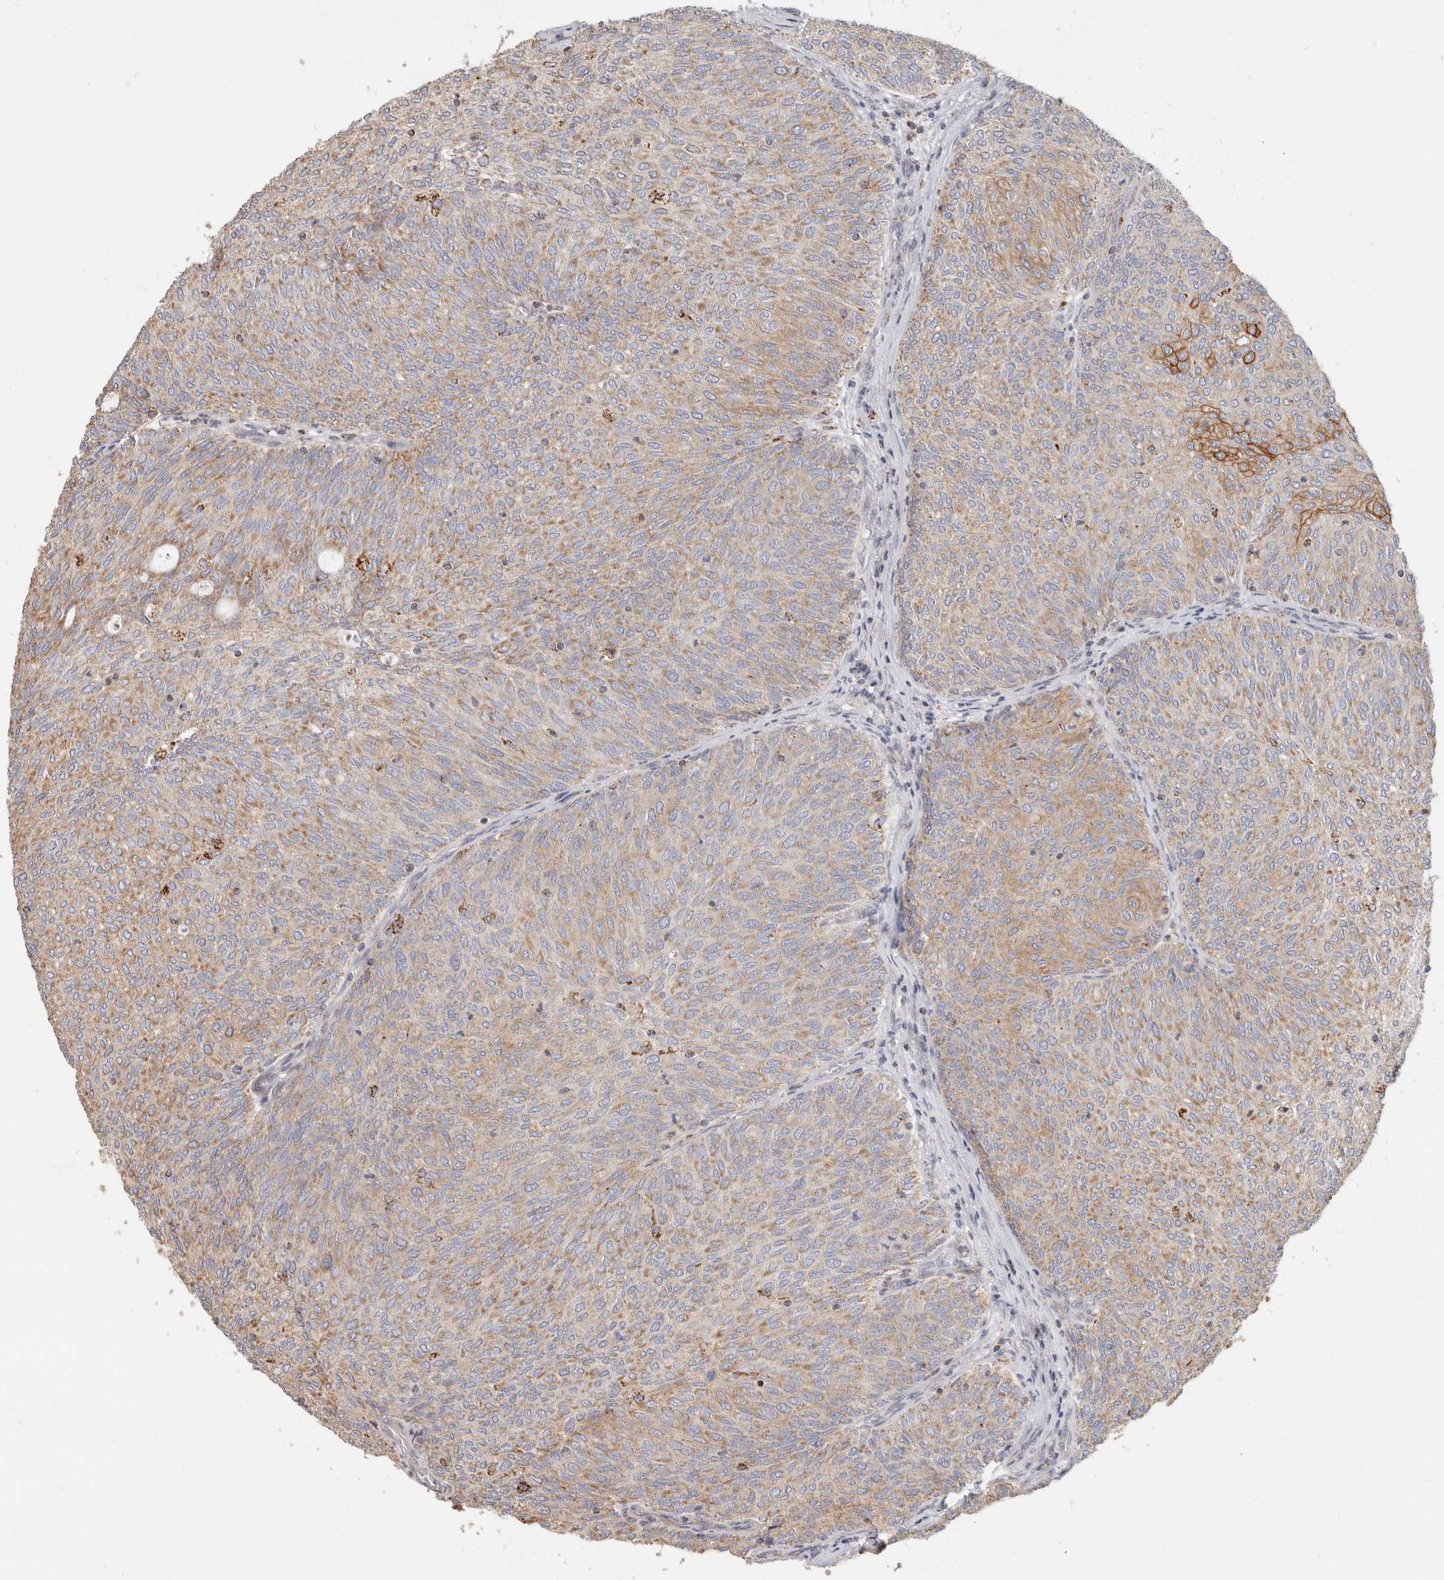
{"staining": {"intensity": "weak", "quantity": ">75%", "location": "cytoplasmic/membranous"}, "tissue": "urothelial cancer", "cell_type": "Tumor cells", "image_type": "cancer", "snomed": [{"axis": "morphology", "description": "Urothelial carcinoma, Low grade"}, {"axis": "topography", "description": "Urinary bladder"}], "caption": "The micrograph exhibits immunohistochemical staining of urothelial carcinoma (low-grade). There is weak cytoplasmic/membranous expression is appreciated in approximately >75% of tumor cells. (DAB (3,3'-diaminobenzidine) IHC, brown staining for protein, blue staining for nuclei).", "gene": "ARHGEF10L", "patient": {"sex": "female", "age": 79}}